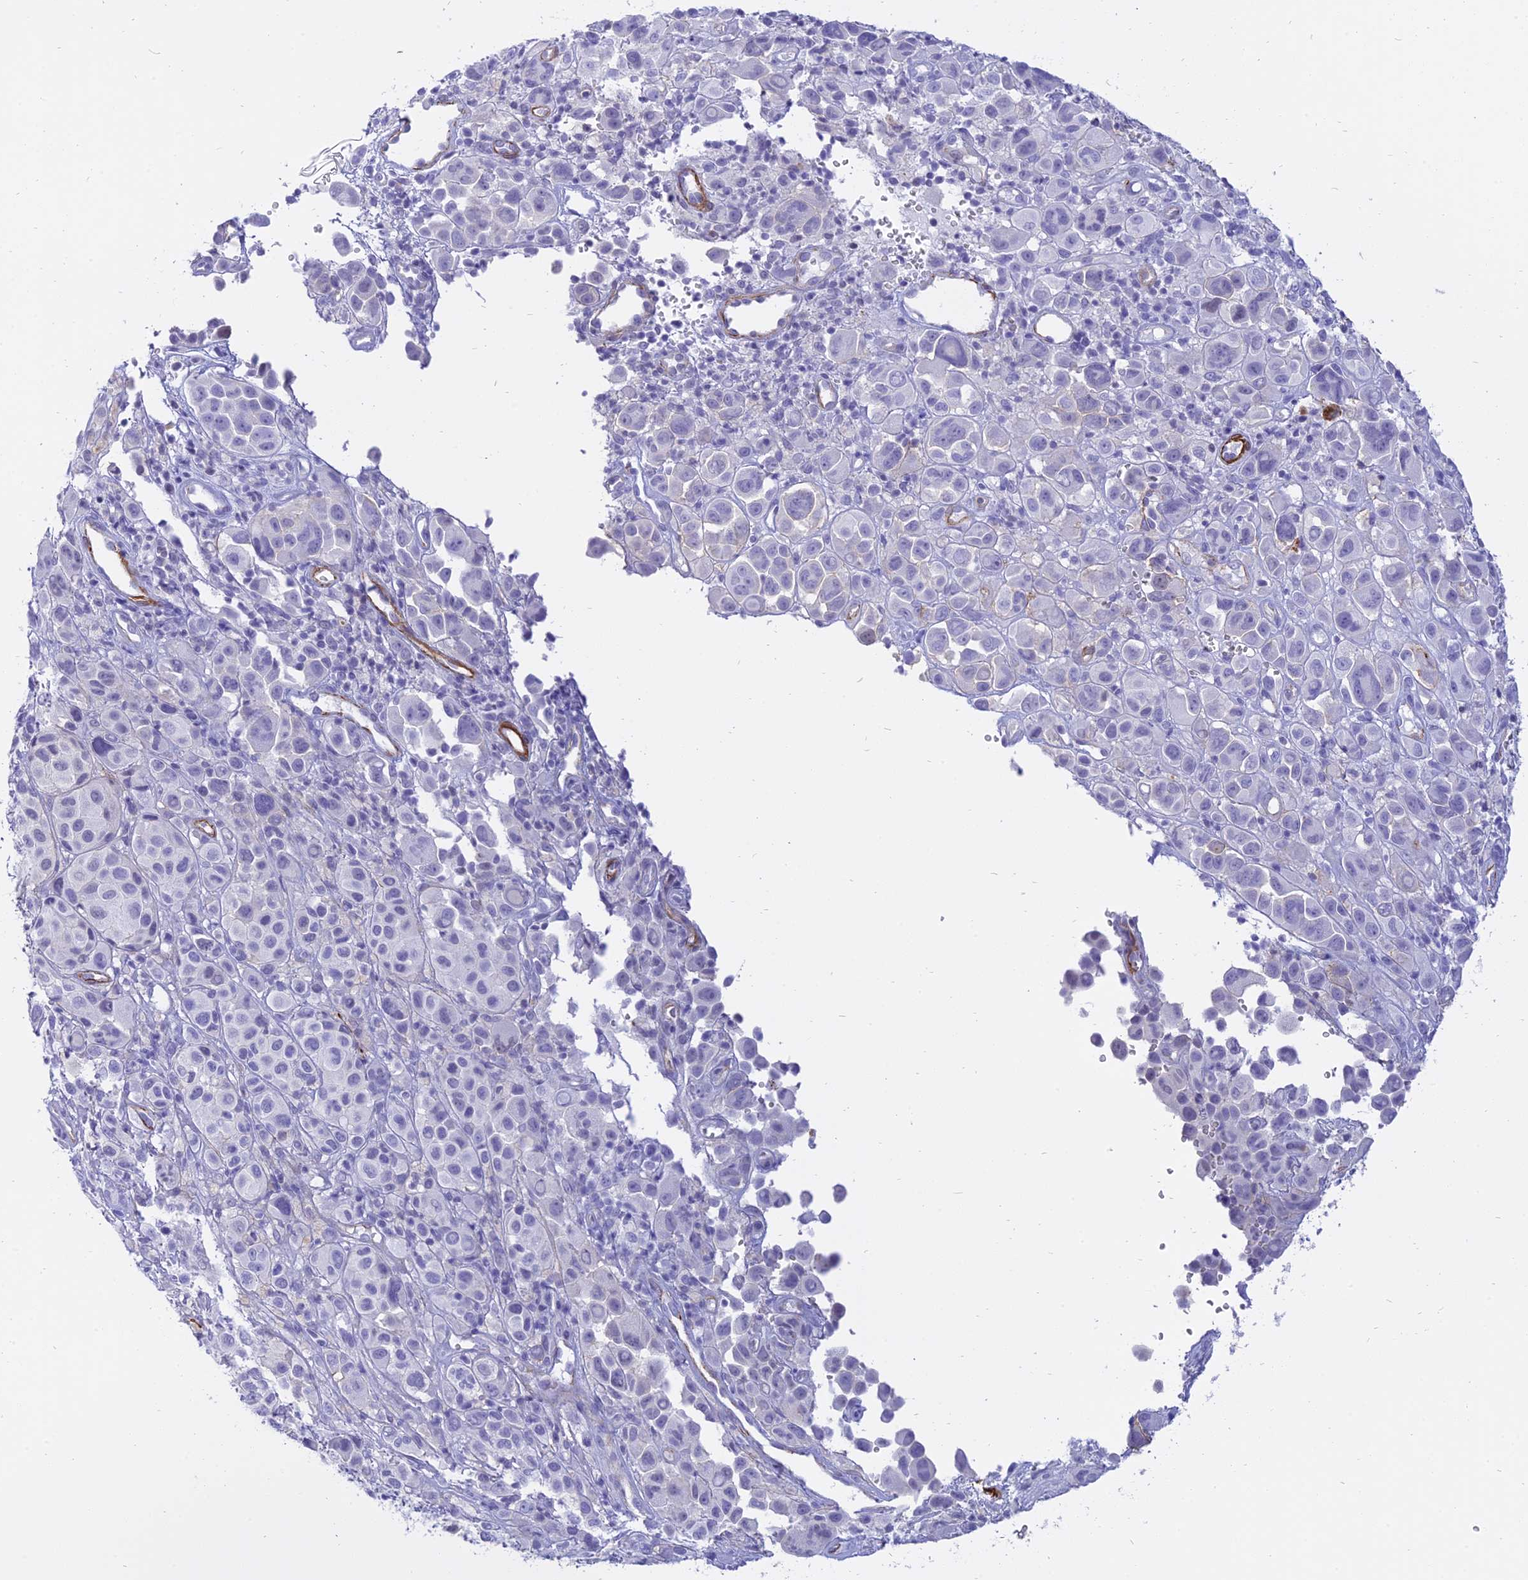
{"staining": {"intensity": "negative", "quantity": "none", "location": "none"}, "tissue": "melanoma", "cell_type": "Tumor cells", "image_type": "cancer", "snomed": [{"axis": "morphology", "description": "Malignant melanoma, NOS"}, {"axis": "topography", "description": "Skin of trunk"}], "caption": "A photomicrograph of human malignant melanoma is negative for staining in tumor cells.", "gene": "CENPV", "patient": {"sex": "male", "age": 71}}